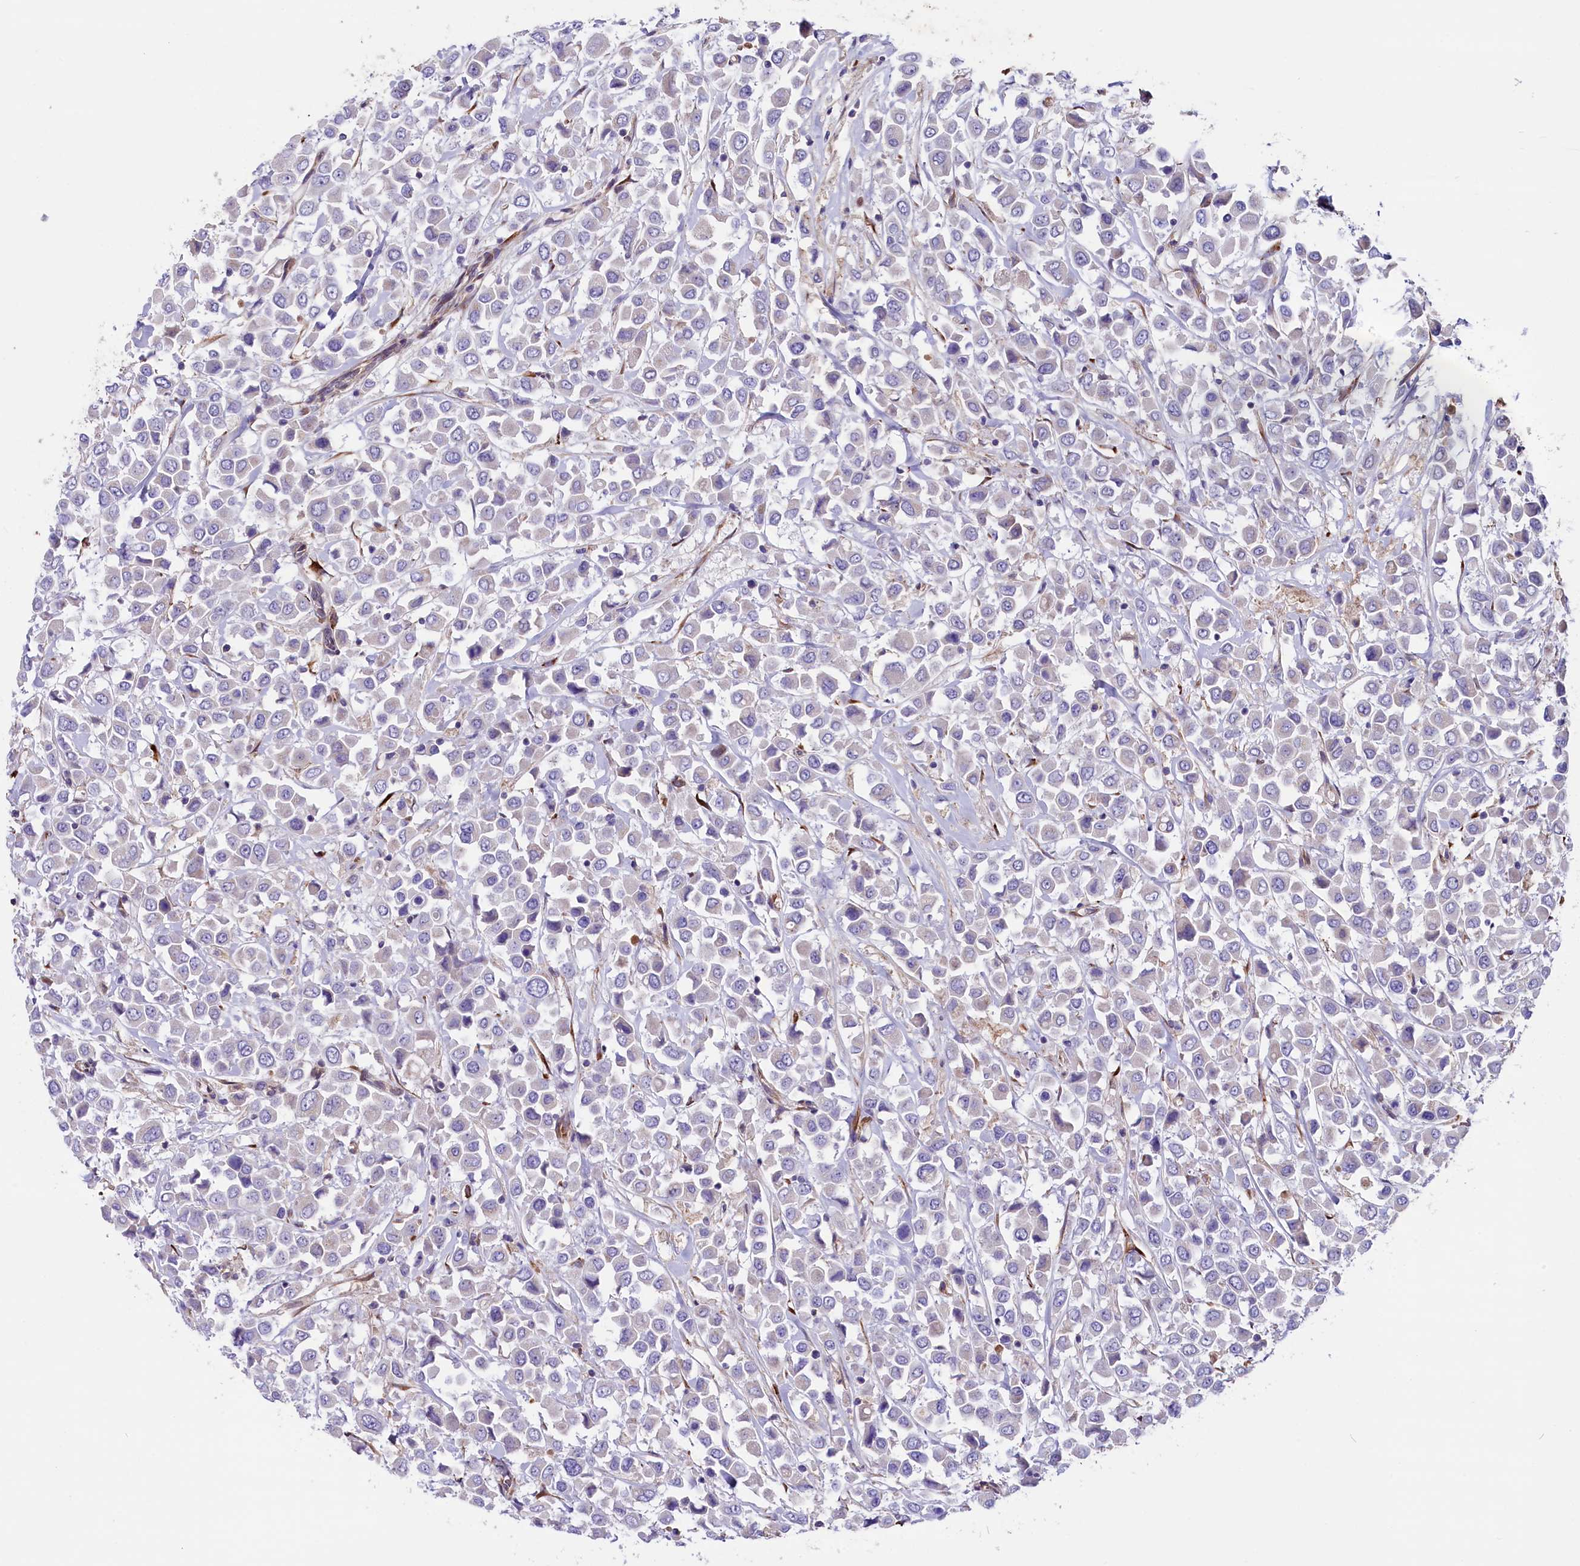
{"staining": {"intensity": "negative", "quantity": "none", "location": "none"}, "tissue": "breast cancer", "cell_type": "Tumor cells", "image_type": "cancer", "snomed": [{"axis": "morphology", "description": "Duct carcinoma"}, {"axis": "topography", "description": "Breast"}], "caption": "Tumor cells show no significant positivity in breast invasive ductal carcinoma.", "gene": "GPR108", "patient": {"sex": "female", "age": 61}}